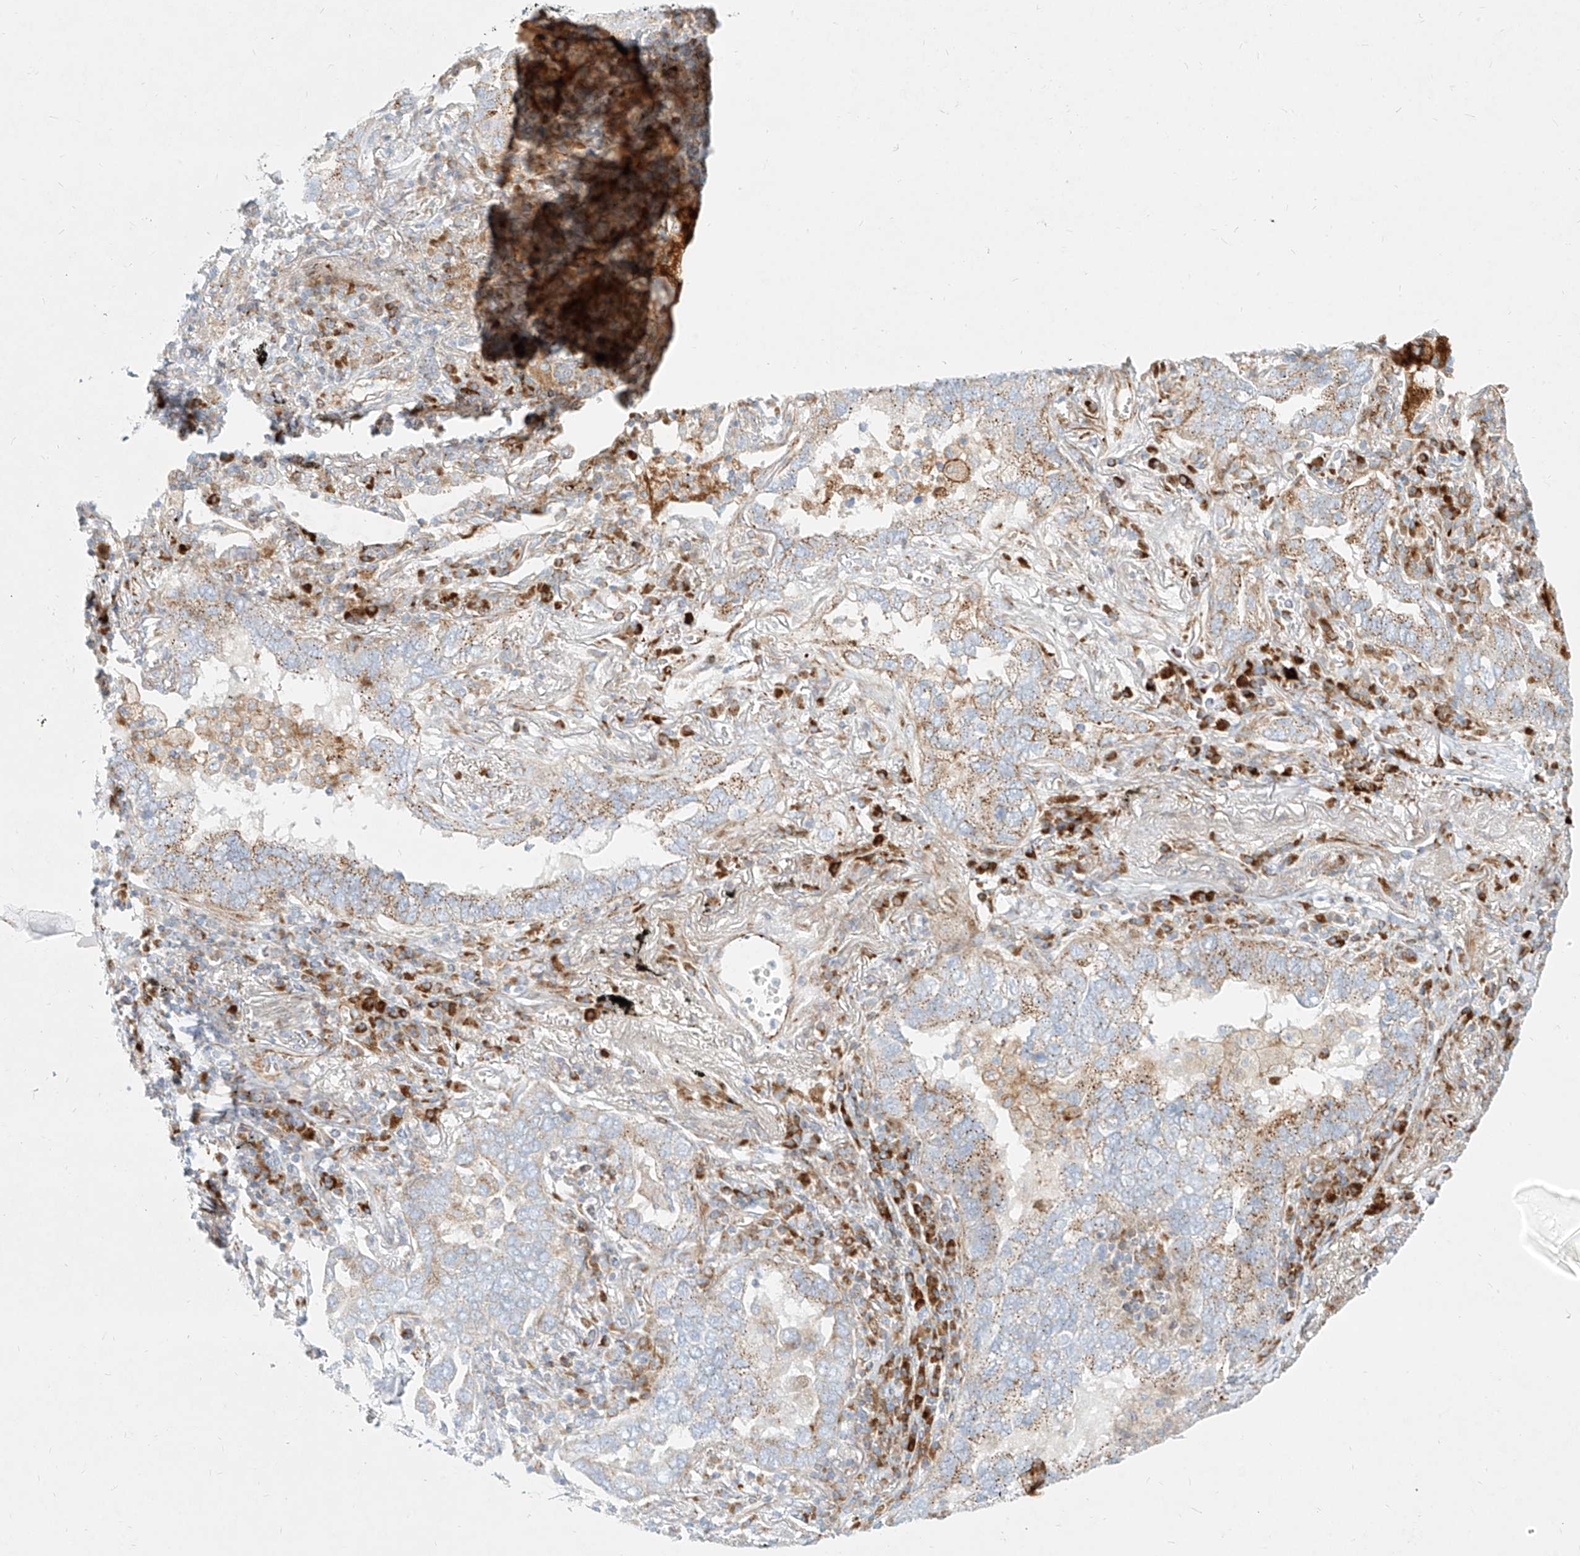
{"staining": {"intensity": "weak", "quantity": ">75%", "location": "cytoplasmic/membranous"}, "tissue": "lung cancer", "cell_type": "Tumor cells", "image_type": "cancer", "snomed": [{"axis": "morphology", "description": "Adenocarcinoma, NOS"}, {"axis": "topography", "description": "Lung"}], "caption": "A low amount of weak cytoplasmic/membranous expression is seen in about >75% of tumor cells in lung cancer tissue.", "gene": "MTX2", "patient": {"sex": "male", "age": 65}}